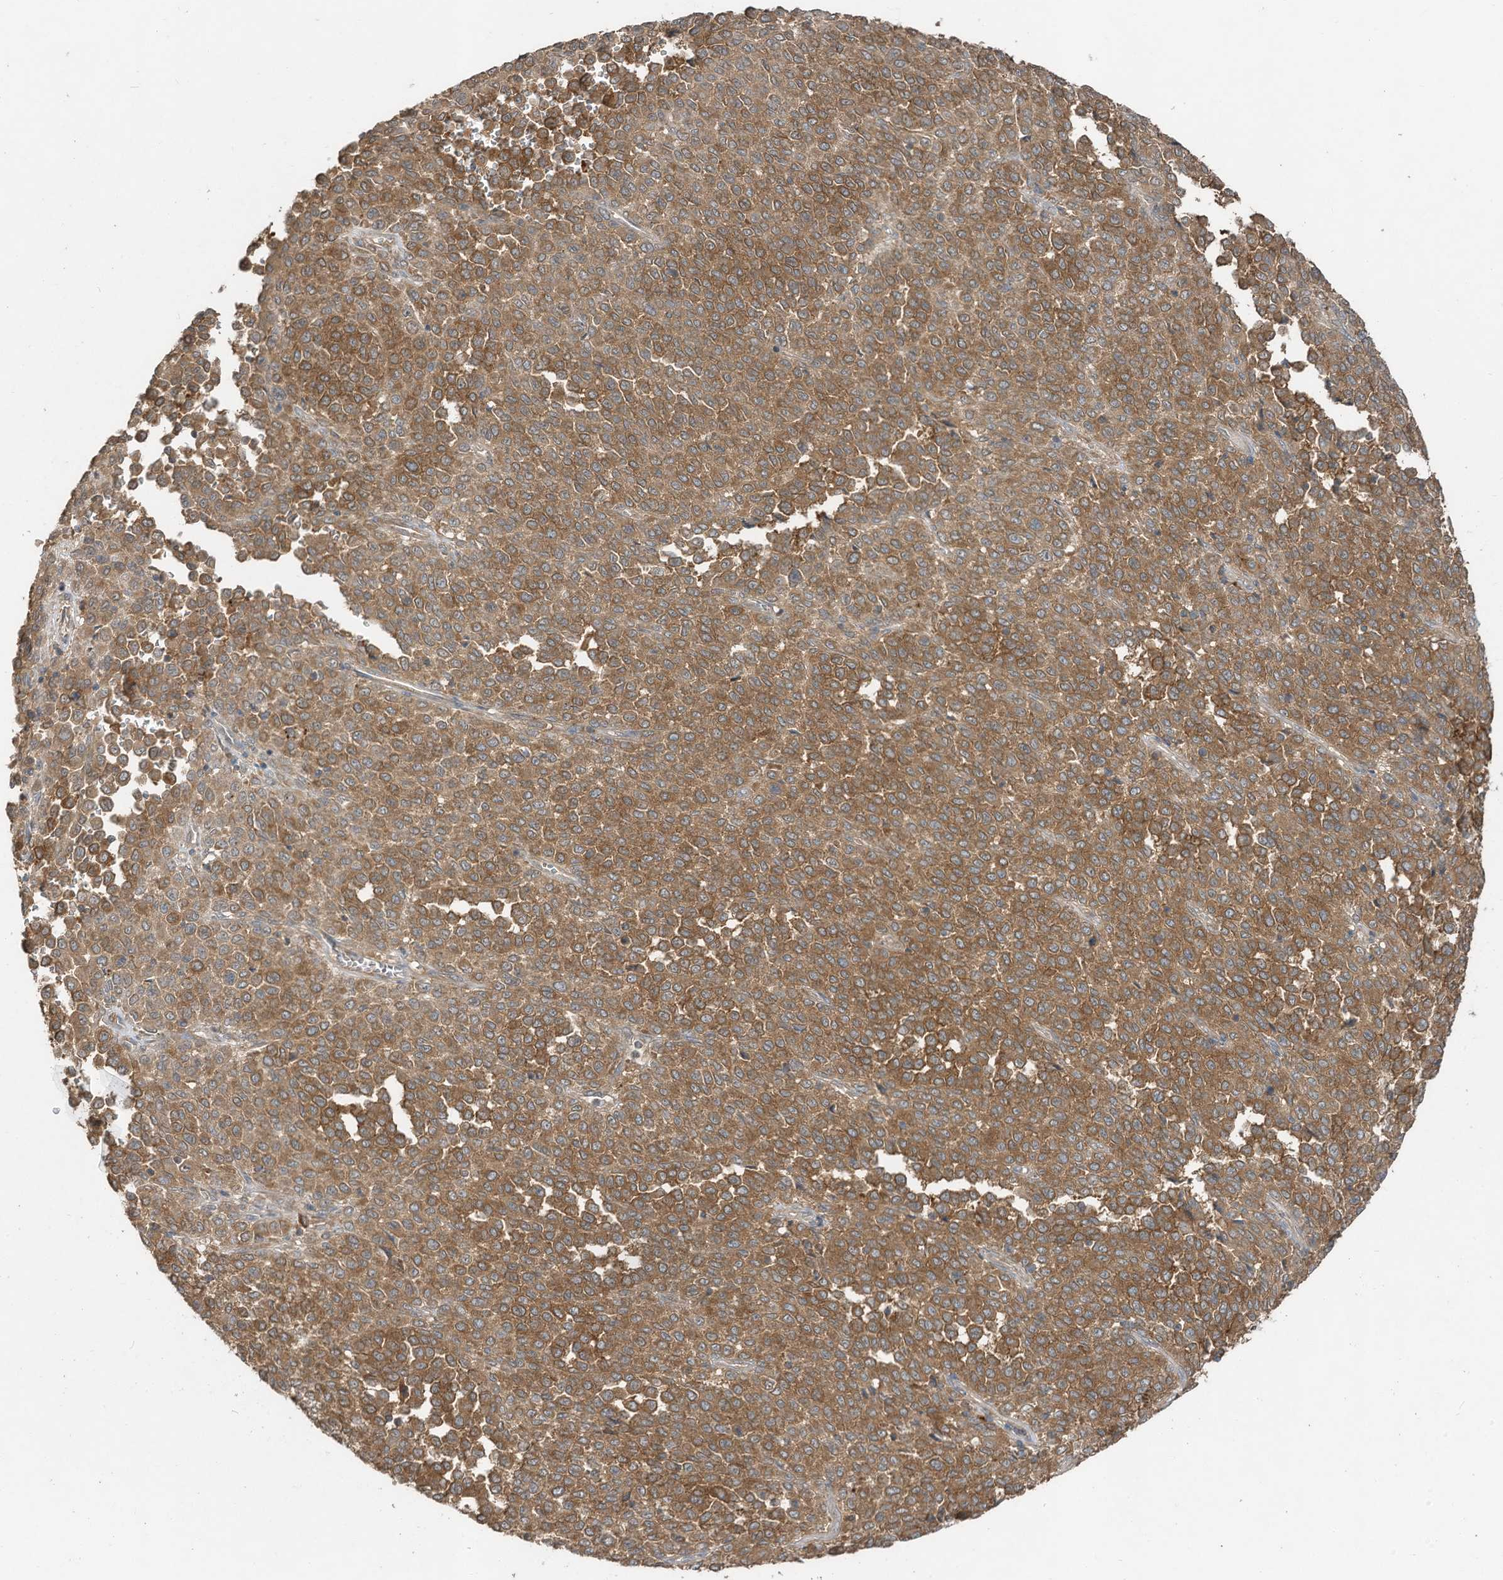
{"staining": {"intensity": "moderate", "quantity": ">75%", "location": "cytoplasmic/membranous"}, "tissue": "melanoma", "cell_type": "Tumor cells", "image_type": "cancer", "snomed": [{"axis": "morphology", "description": "Malignant melanoma, Metastatic site"}, {"axis": "topography", "description": "Pancreas"}], "caption": "An image showing moderate cytoplasmic/membranous staining in approximately >75% of tumor cells in malignant melanoma (metastatic site), as visualized by brown immunohistochemical staining.", "gene": "LDAH", "patient": {"sex": "female", "age": 30}}